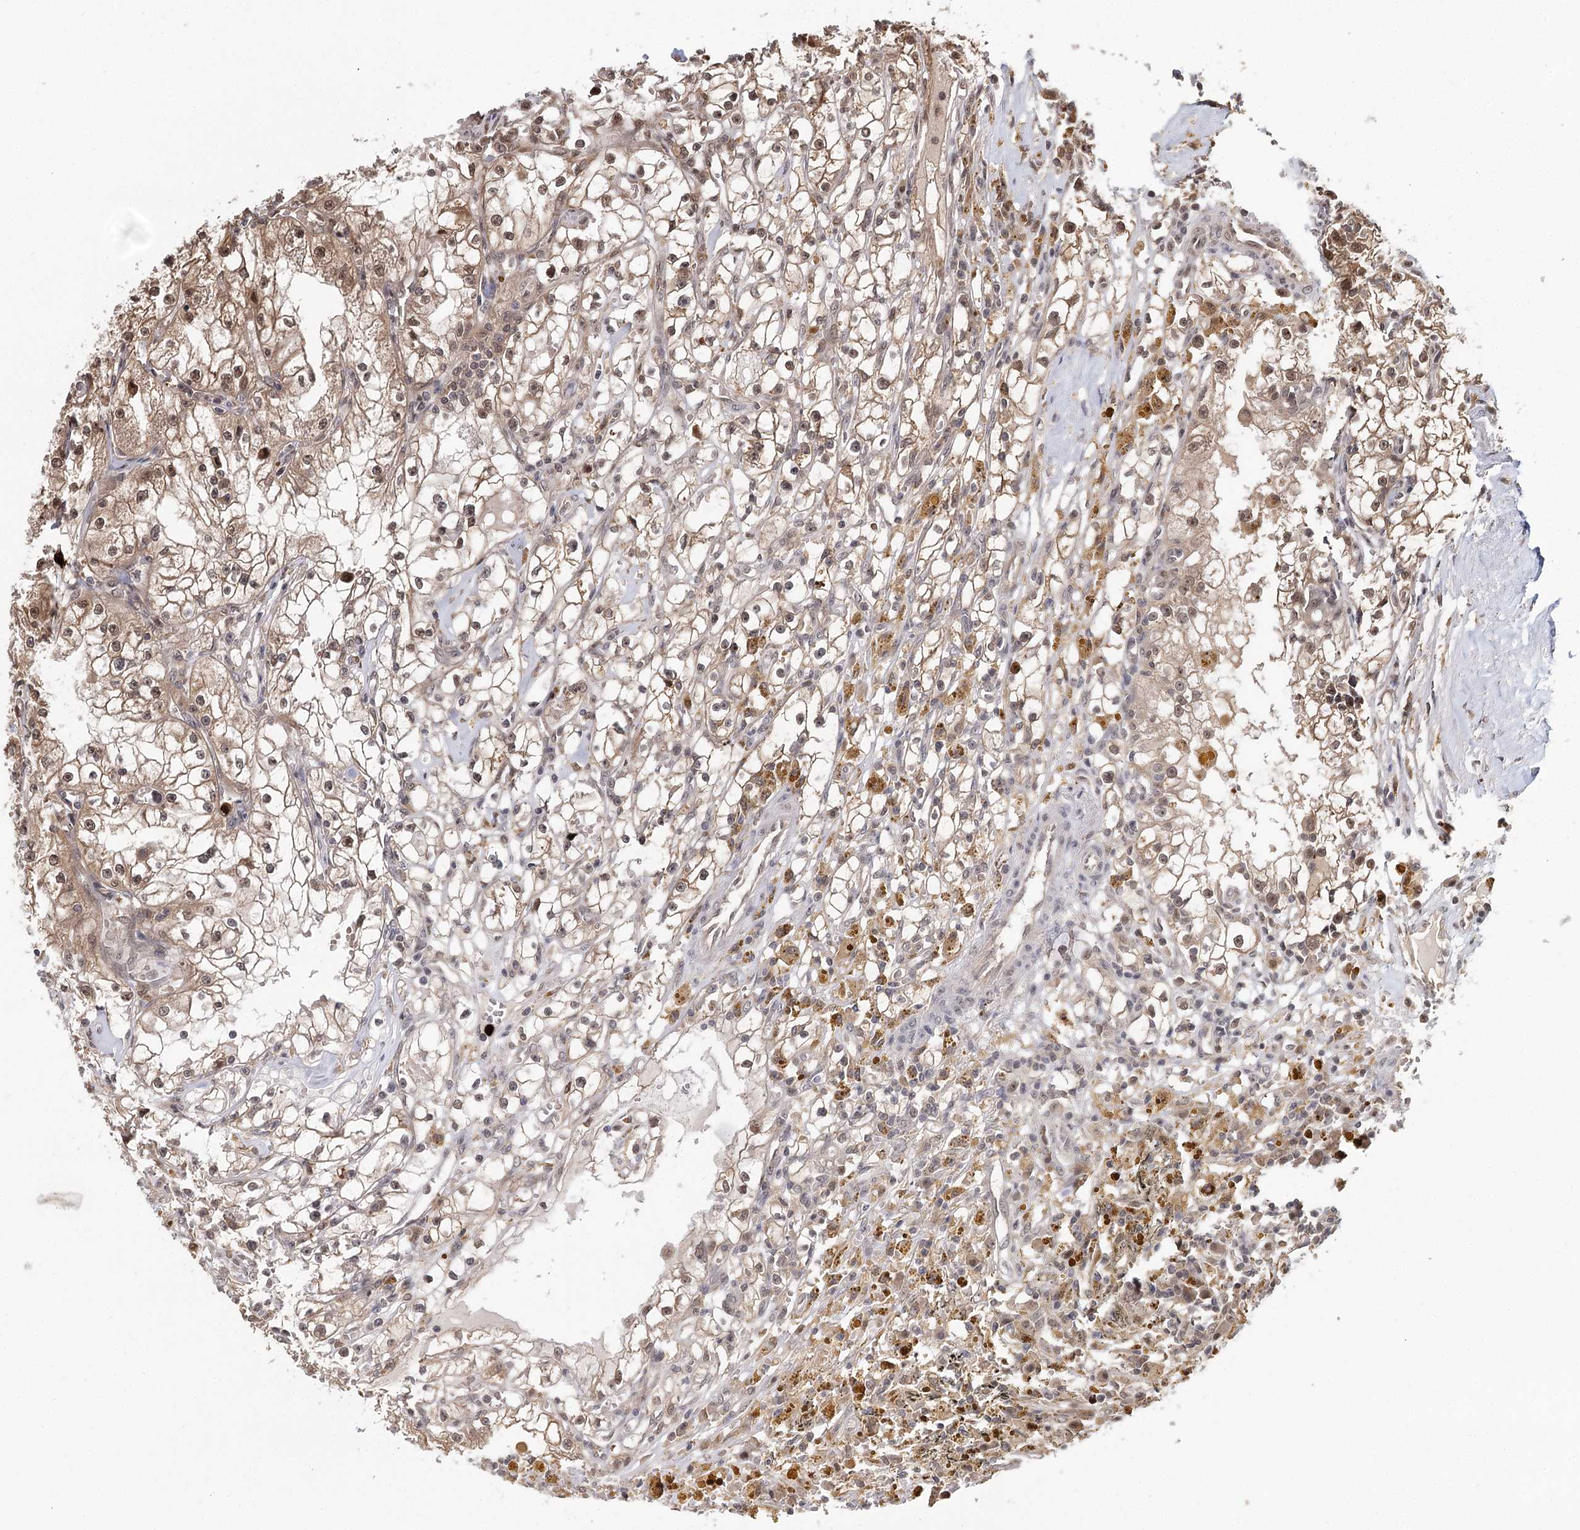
{"staining": {"intensity": "weak", "quantity": ">75%", "location": "cytoplasmic/membranous"}, "tissue": "renal cancer", "cell_type": "Tumor cells", "image_type": "cancer", "snomed": [{"axis": "morphology", "description": "Adenocarcinoma, NOS"}, {"axis": "topography", "description": "Kidney"}], "caption": "Renal cancer tissue displays weak cytoplasmic/membranous staining in about >75% of tumor cells", "gene": "N6AMT1", "patient": {"sex": "male", "age": 56}}